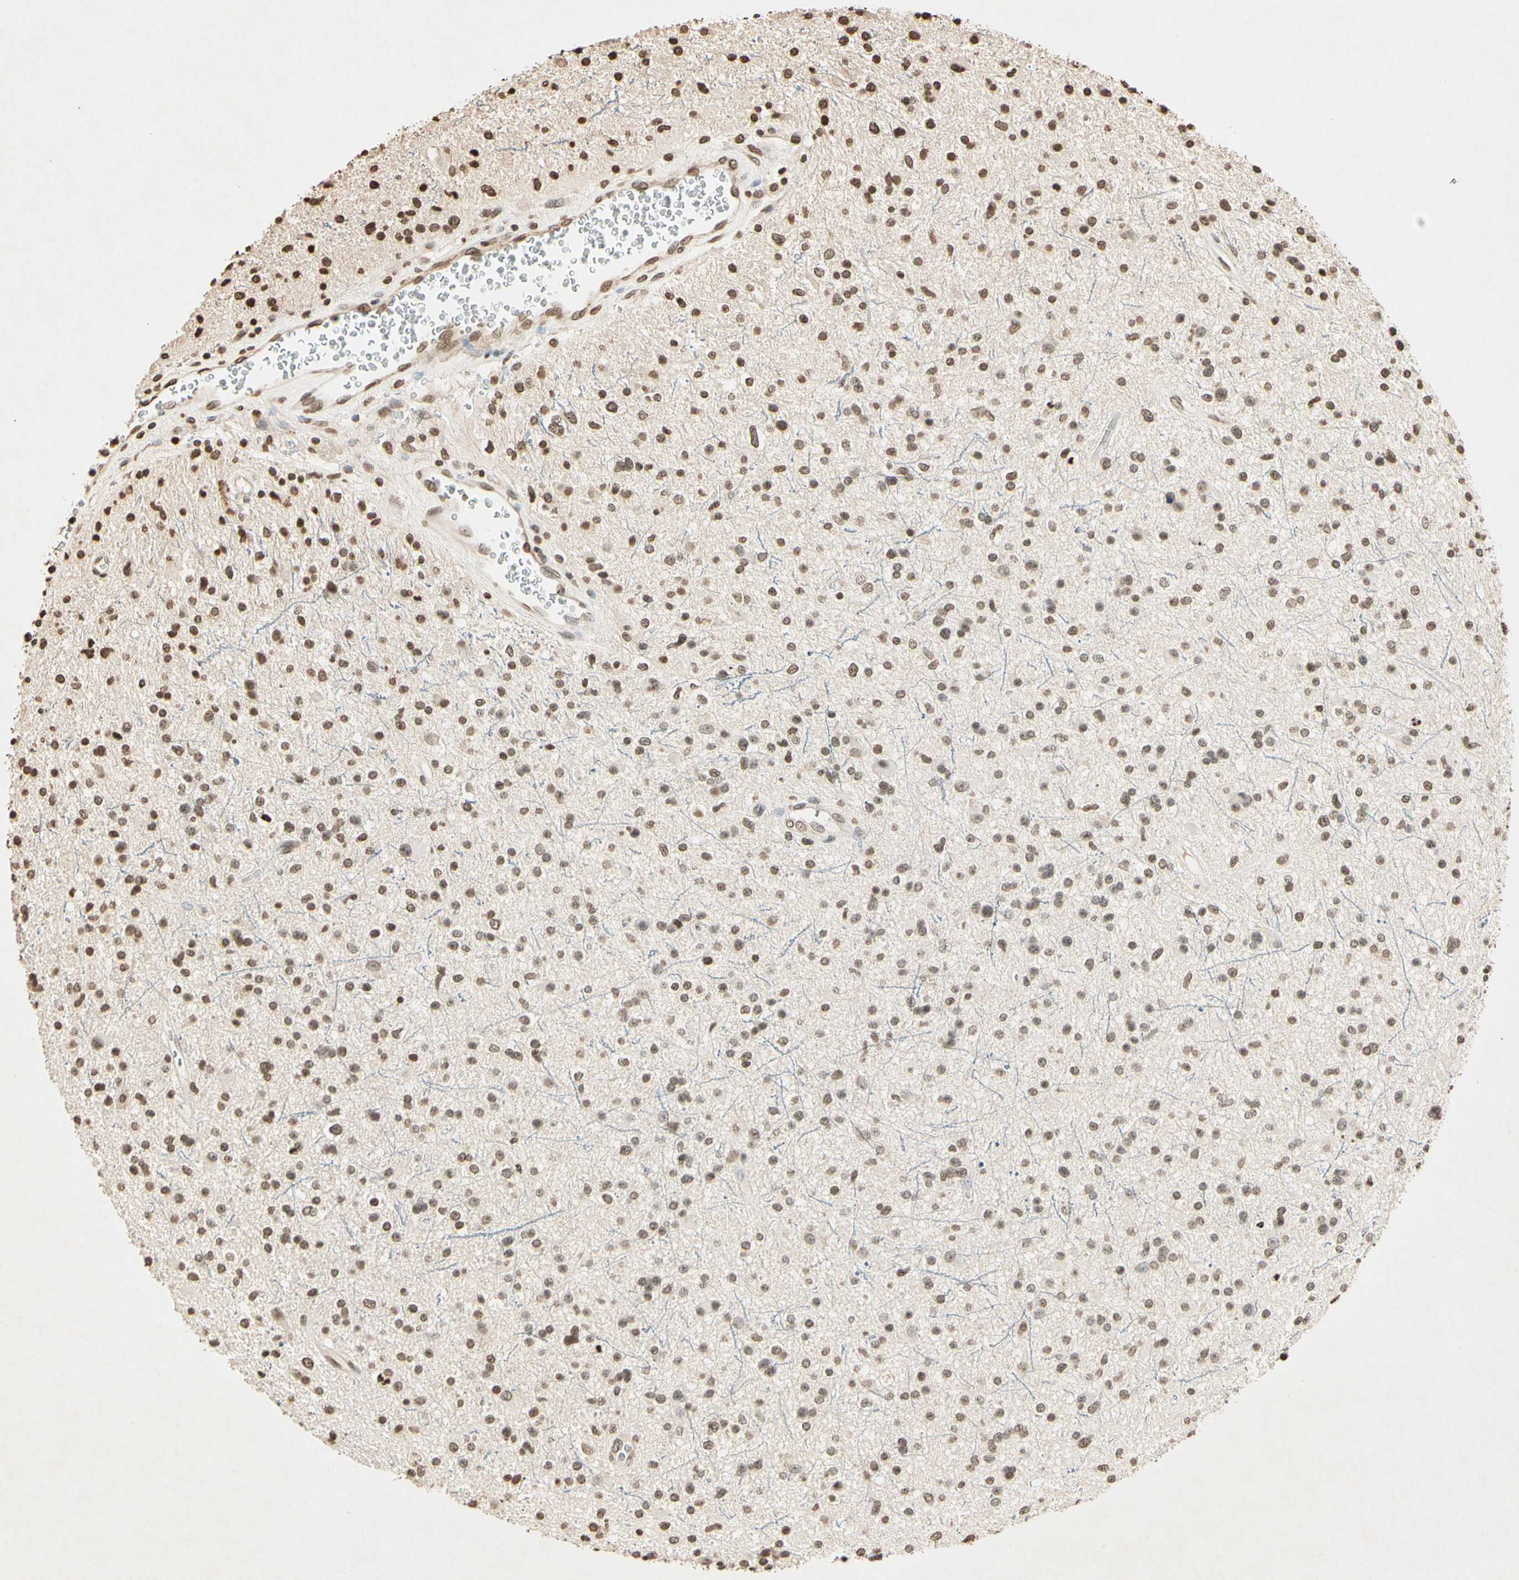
{"staining": {"intensity": "moderate", "quantity": "25%-75%", "location": "nuclear"}, "tissue": "glioma", "cell_type": "Tumor cells", "image_type": "cancer", "snomed": [{"axis": "morphology", "description": "Glioma, malignant, High grade"}, {"axis": "topography", "description": "Brain"}], "caption": "Tumor cells show moderate nuclear staining in about 25%-75% of cells in malignant glioma (high-grade). (DAB (3,3'-diaminobenzidine) IHC, brown staining for protein, blue staining for nuclei).", "gene": "TOP1", "patient": {"sex": "male", "age": 33}}